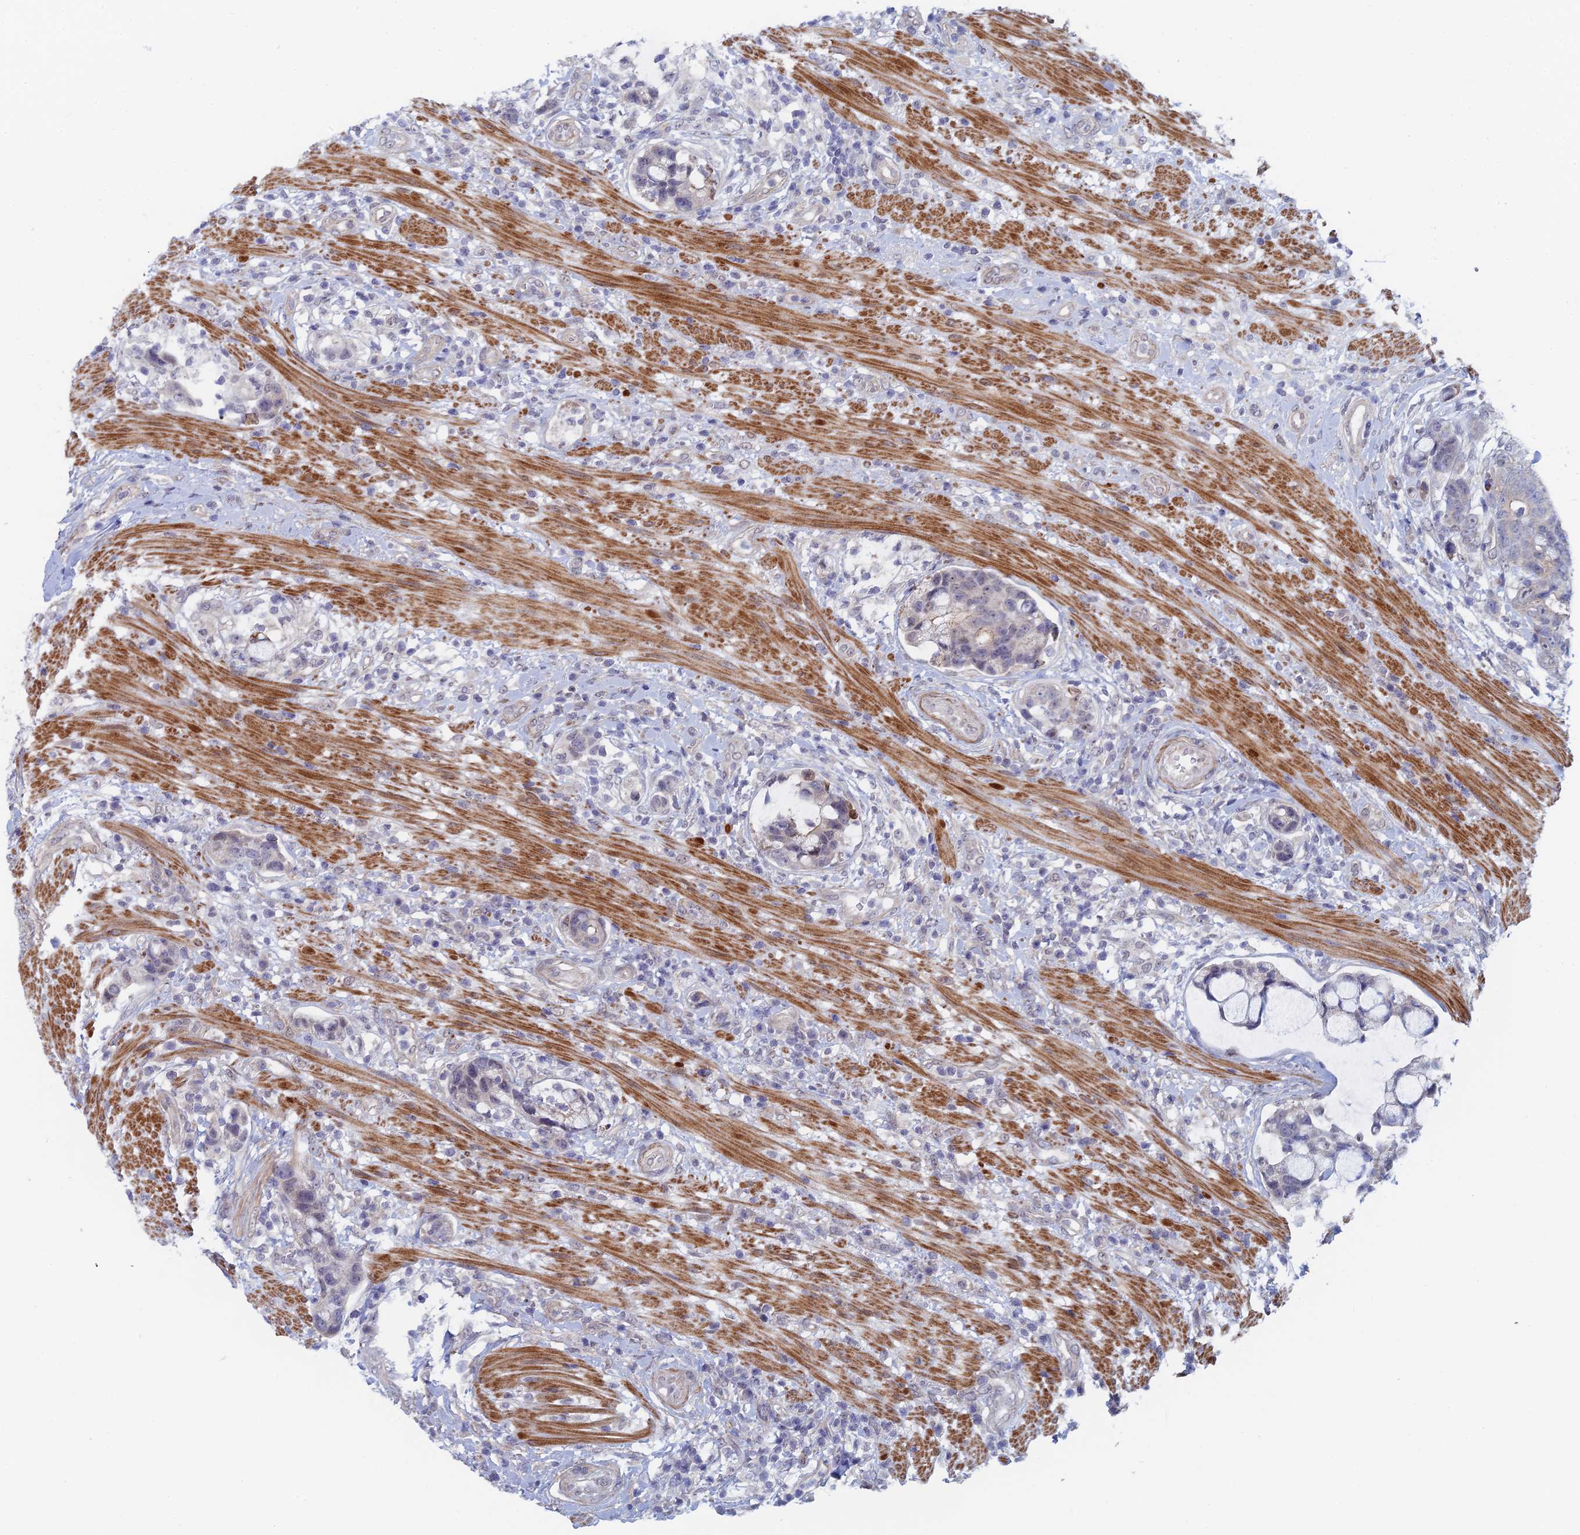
{"staining": {"intensity": "negative", "quantity": "none", "location": "none"}, "tissue": "colorectal cancer", "cell_type": "Tumor cells", "image_type": "cancer", "snomed": [{"axis": "morphology", "description": "Adenocarcinoma, NOS"}, {"axis": "topography", "description": "Colon"}], "caption": "A photomicrograph of human colorectal cancer (adenocarcinoma) is negative for staining in tumor cells.", "gene": "GMNC", "patient": {"sex": "female", "age": 82}}